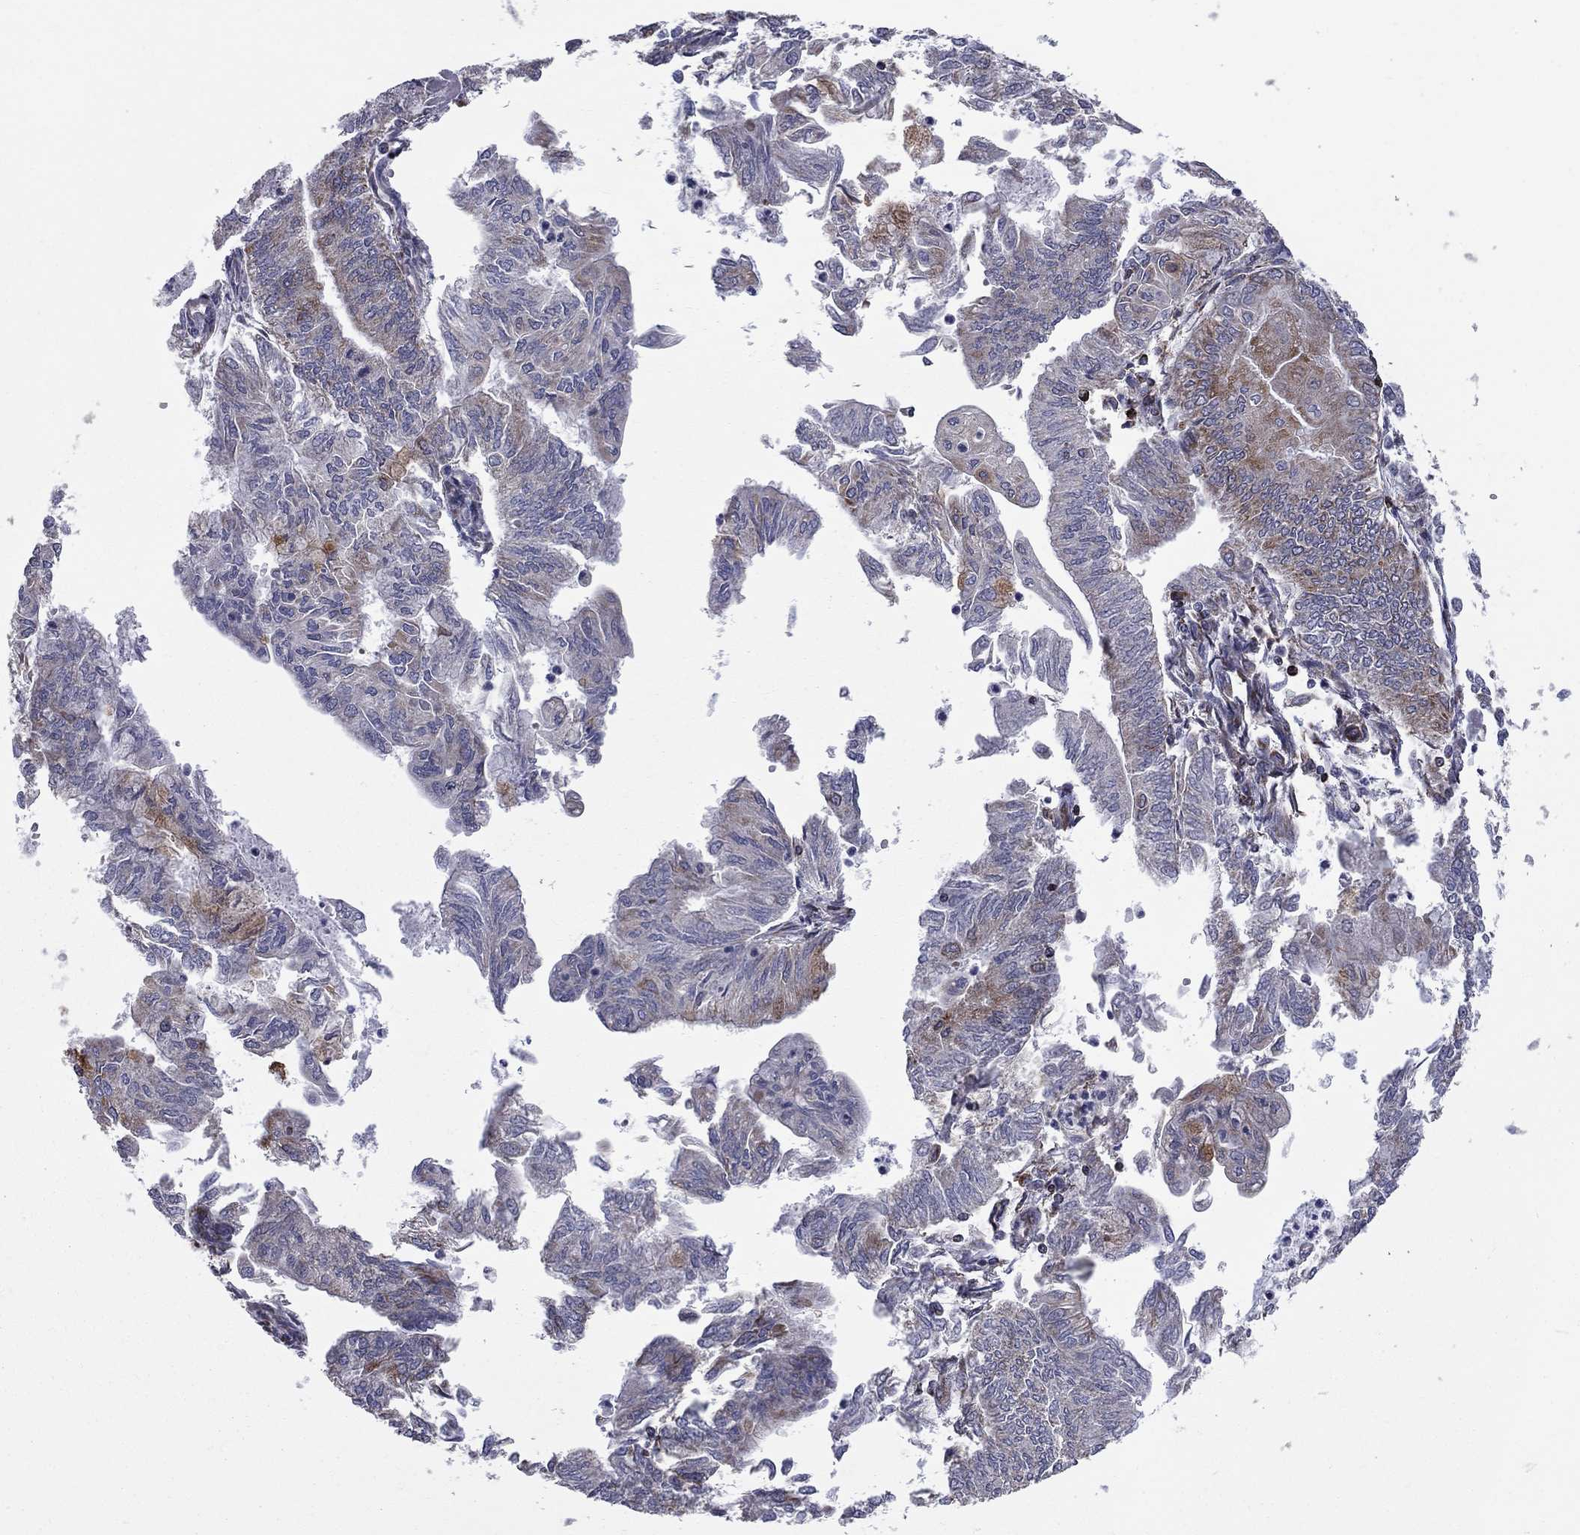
{"staining": {"intensity": "strong", "quantity": "<25%", "location": "cytoplasmic/membranous"}, "tissue": "endometrial cancer", "cell_type": "Tumor cells", "image_type": "cancer", "snomed": [{"axis": "morphology", "description": "Adenocarcinoma, NOS"}, {"axis": "topography", "description": "Endometrium"}], "caption": "Endometrial adenocarcinoma stained with a brown dye reveals strong cytoplasmic/membranous positive positivity in approximately <25% of tumor cells.", "gene": "CLPTM1", "patient": {"sex": "female", "age": 59}}